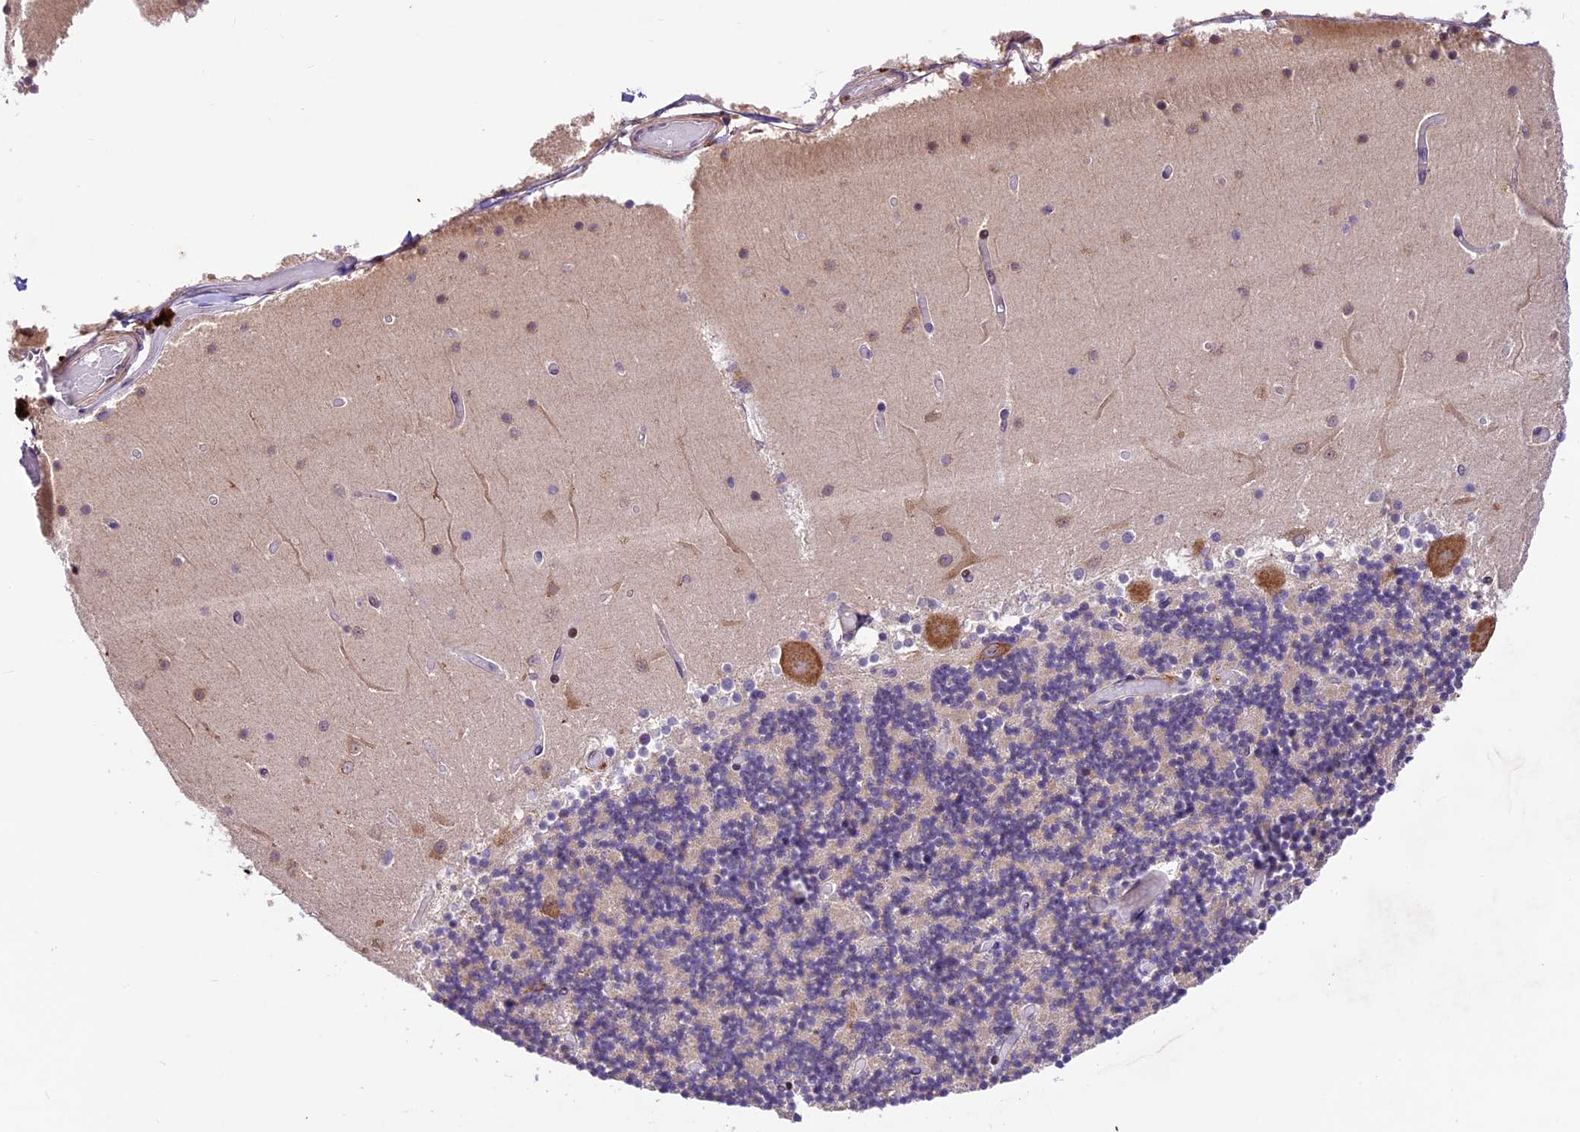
{"staining": {"intensity": "weak", "quantity": "<25%", "location": "cytoplasmic/membranous"}, "tissue": "cerebellum", "cell_type": "Cells in granular layer", "image_type": "normal", "snomed": [{"axis": "morphology", "description": "Normal tissue, NOS"}, {"axis": "topography", "description": "Cerebellum"}], "caption": "Cells in granular layer are negative for brown protein staining in benign cerebellum. (DAB (3,3'-diaminobenzidine) IHC, high magnification).", "gene": "CCSER1", "patient": {"sex": "female", "age": 28}}